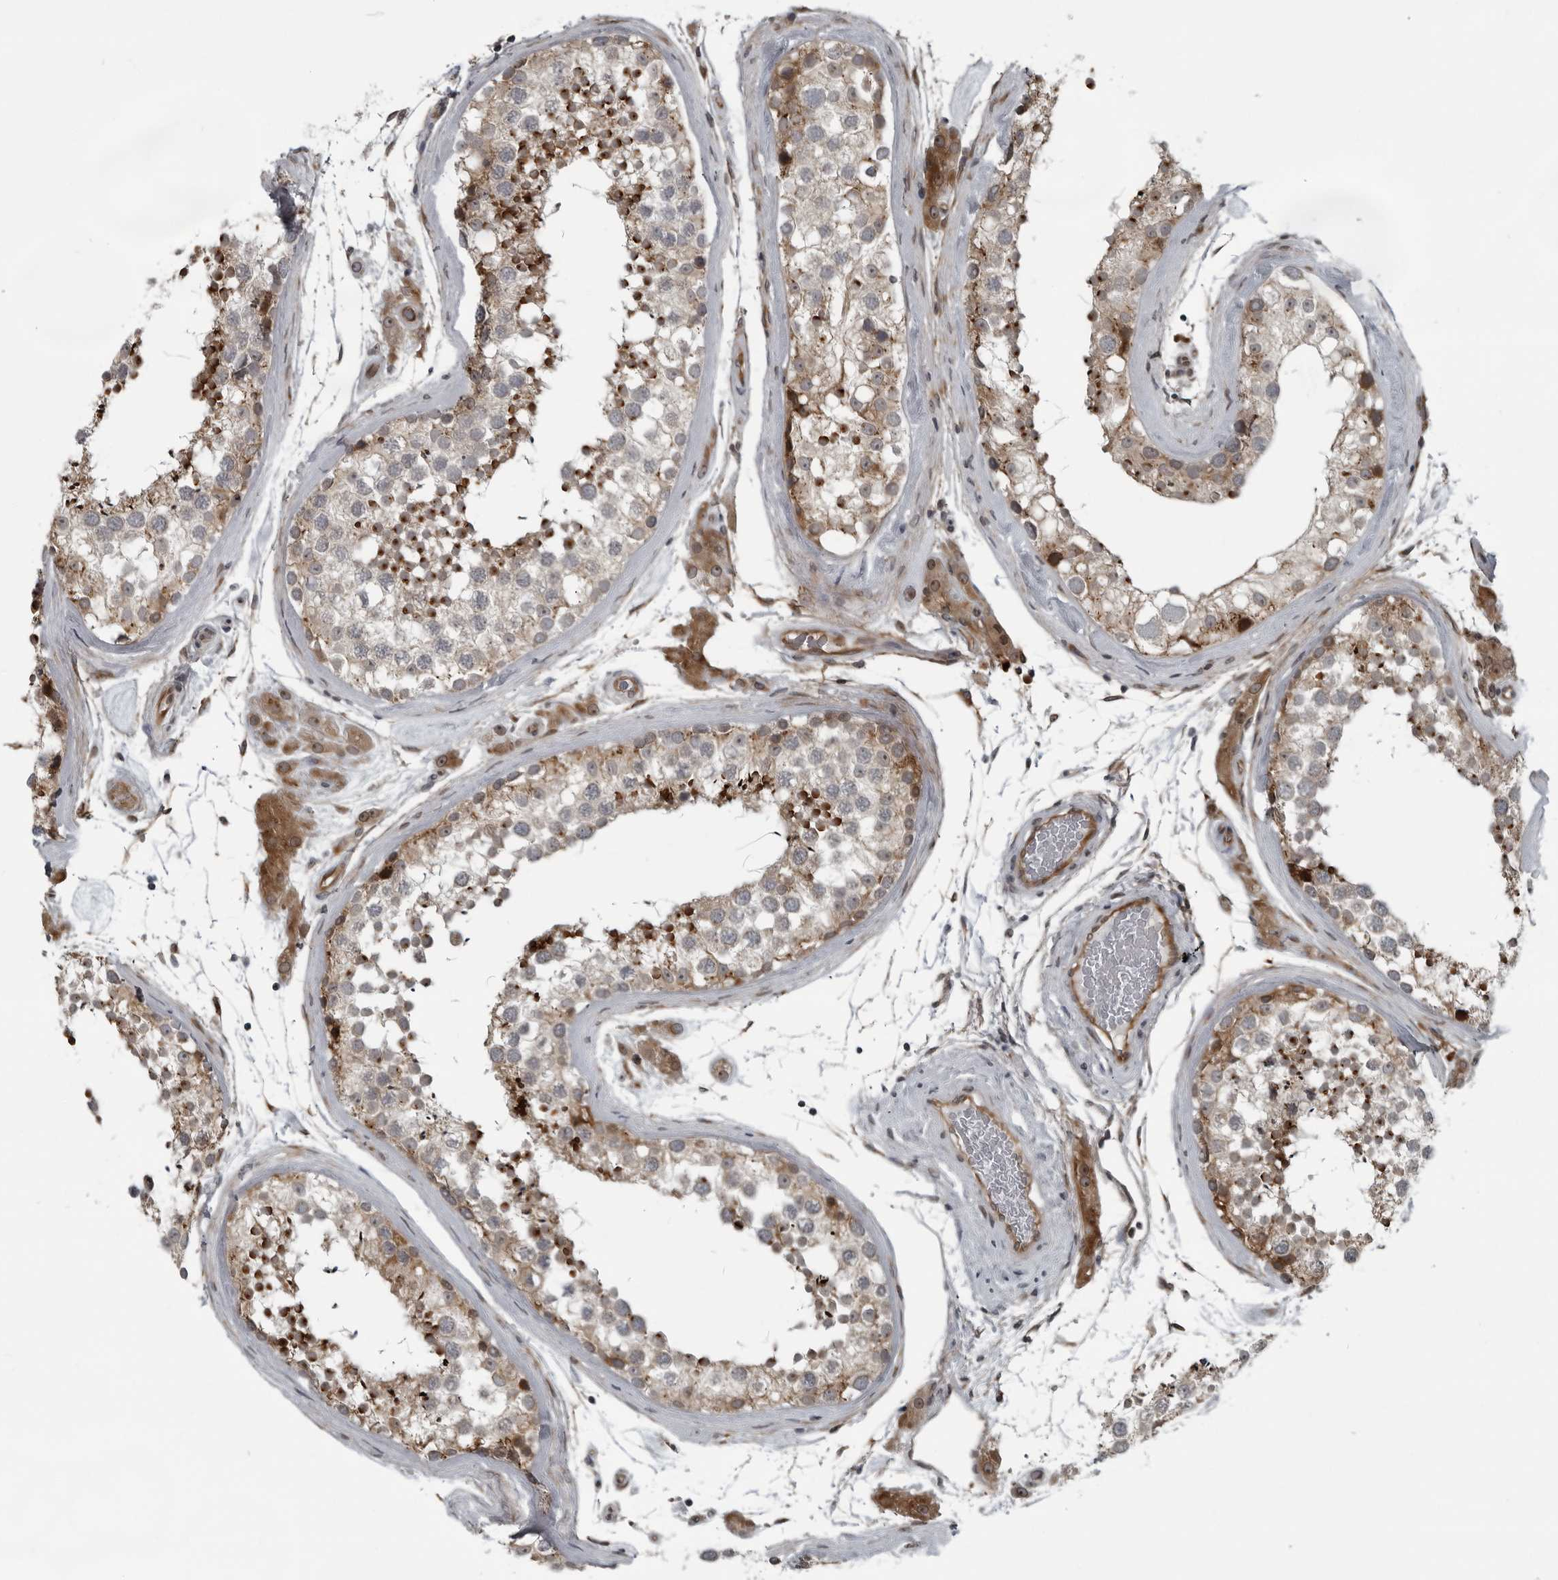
{"staining": {"intensity": "strong", "quantity": "25%-75%", "location": "cytoplasmic/membranous"}, "tissue": "testis", "cell_type": "Cells in seminiferous ducts", "image_type": "normal", "snomed": [{"axis": "morphology", "description": "Normal tissue, NOS"}, {"axis": "topography", "description": "Testis"}], "caption": "Protein expression by IHC demonstrates strong cytoplasmic/membranous staining in approximately 25%-75% of cells in seminiferous ducts in unremarkable testis. Using DAB (3,3'-diaminobenzidine) (brown) and hematoxylin (blue) stains, captured at high magnification using brightfield microscopy.", "gene": "FAM102B", "patient": {"sex": "male", "age": 46}}